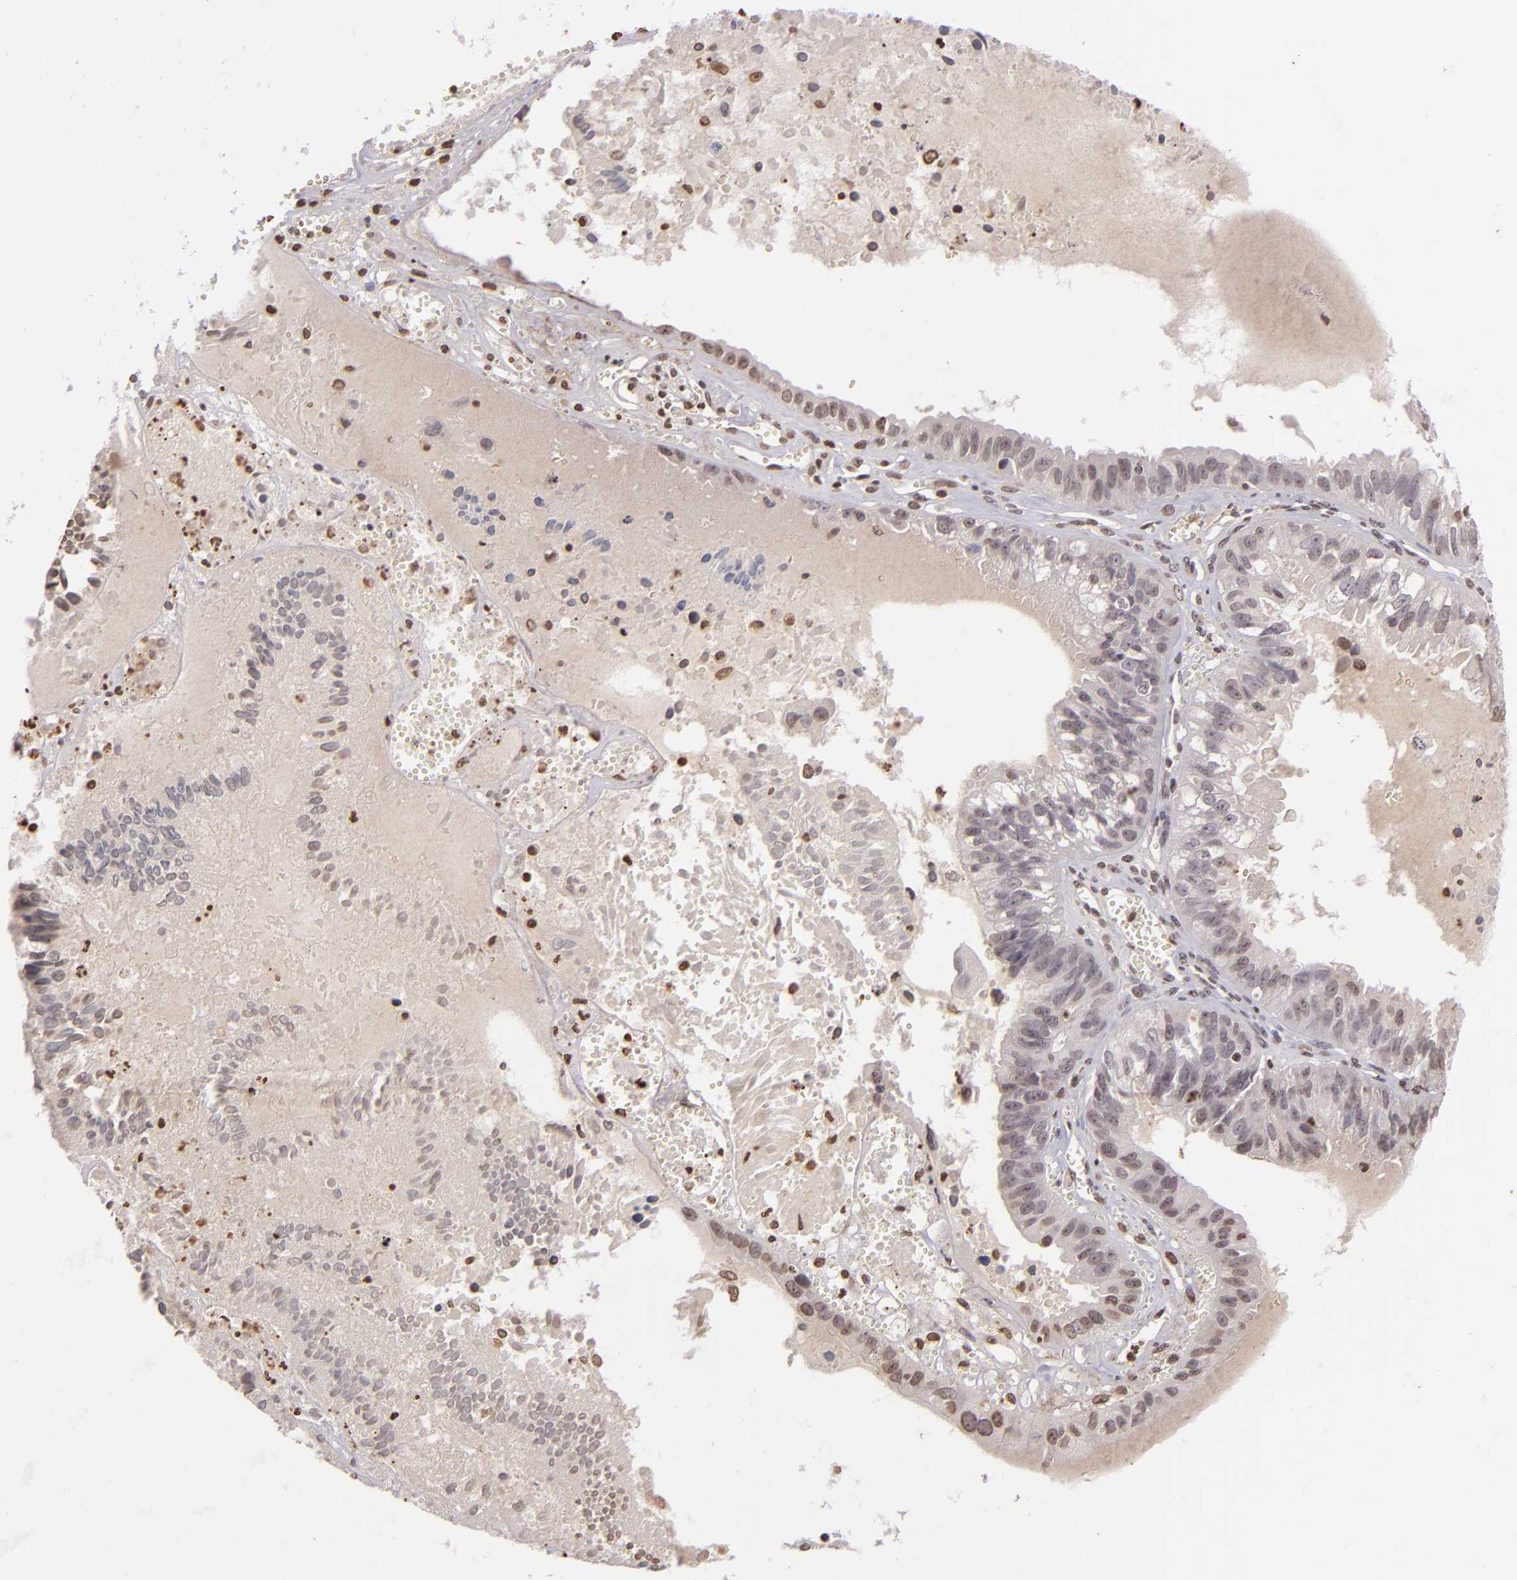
{"staining": {"intensity": "weak", "quantity": "<25%", "location": "nuclear"}, "tissue": "ovarian cancer", "cell_type": "Tumor cells", "image_type": "cancer", "snomed": [{"axis": "morphology", "description": "Carcinoma, endometroid"}, {"axis": "topography", "description": "Ovary"}], "caption": "This photomicrograph is of ovarian cancer (endometroid carcinoma) stained with IHC to label a protein in brown with the nuclei are counter-stained blue. There is no expression in tumor cells.", "gene": "THRB", "patient": {"sex": "female", "age": 85}}